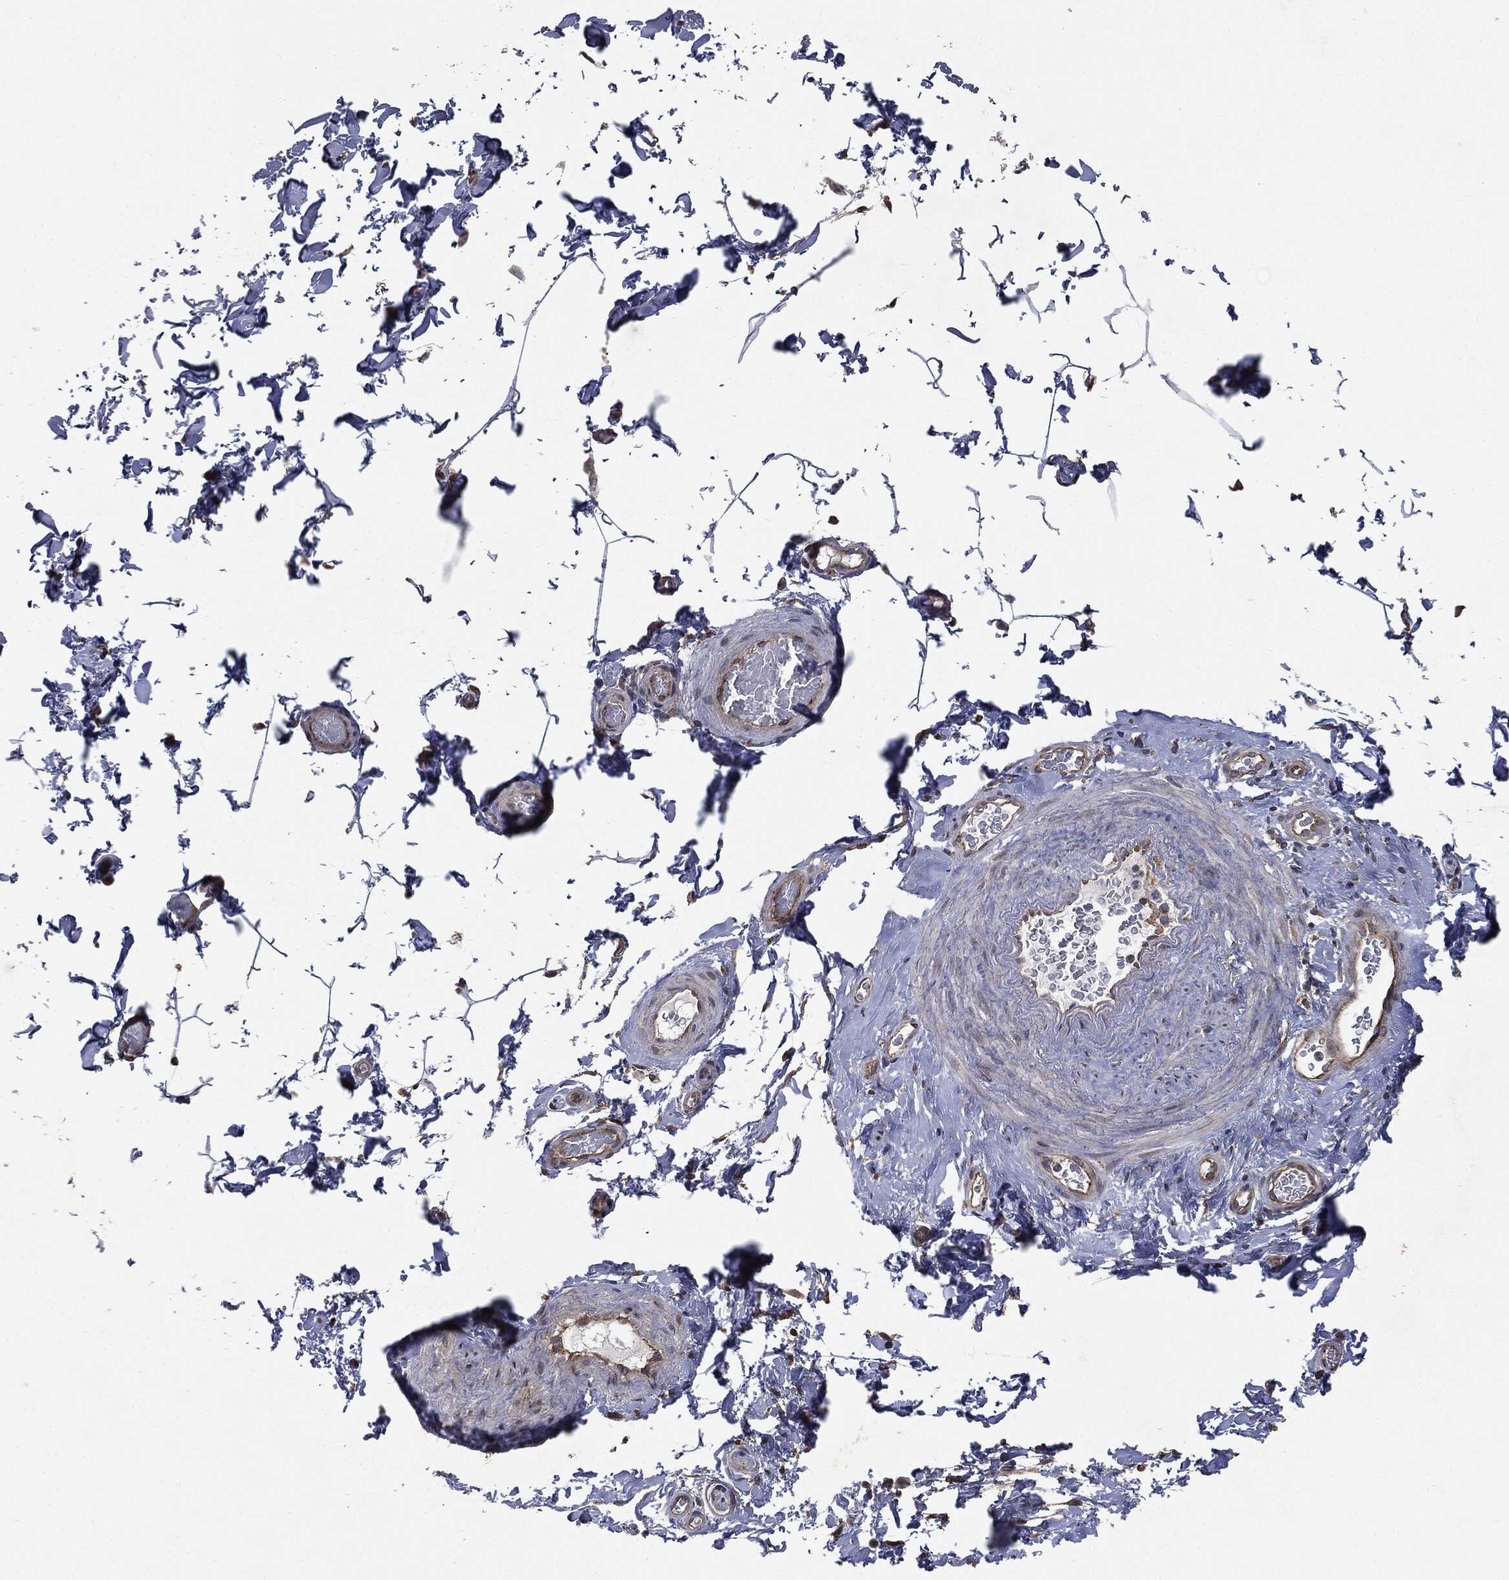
{"staining": {"intensity": "negative", "quantity": "none", "location": "none"}, "tissue": "adipose tissue", "cell_type": "Adipocytes", "image_type": "normal", "snomed": [{"axis": "morphology", "description": "Normal tissue, NOS"}, {"axis": "topography", "description": "Soft tissue"}, {"axis": "topography", "description": "Vascular tissue"}], "caption": "Protein analysis of benign adipose tissue reveals no significant positivity in adipocytes.", "gene": "EPS15L1", "patient": {"sex": "male", "age": 41}}